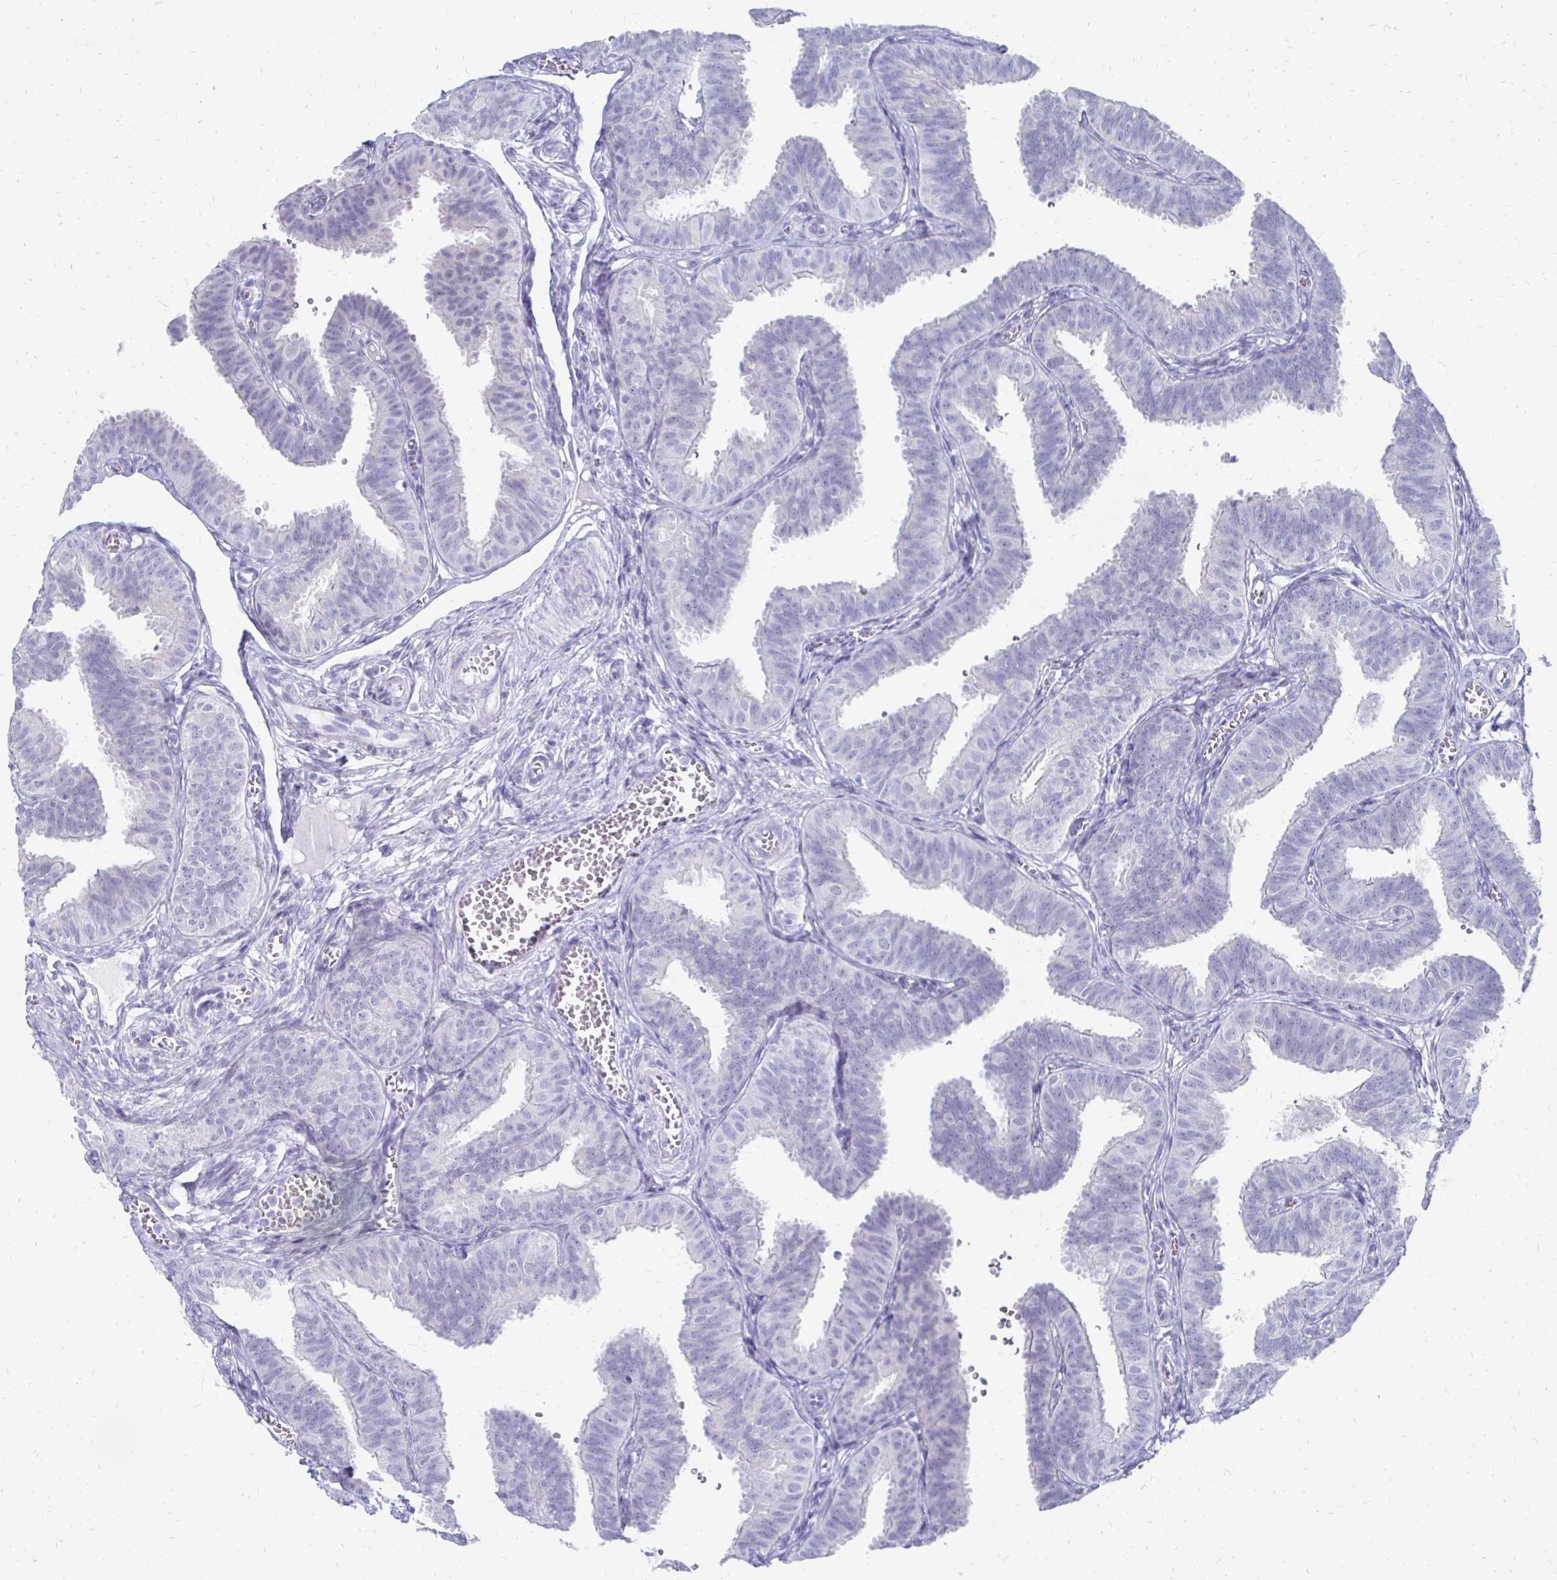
{"staining": {"intensity": "negative", "quantity": "none", "location": "none"}, "tissue": "fallopian tube", "cell_type": "Glandular cells", "image_type": "normal", "snomed": [{"axis": "morphology", "description": "Normal tissue, NOS"}, {"axis": "topography", "description": "Fallopian tube"}], "caption": "Fallopian tube was stained to show a protein in brown. There is no significant staining in glandular cells. Nuclei are stained in blue.", "gene": "SYCP3", "patient": {"sex": "female", "age": 25}}